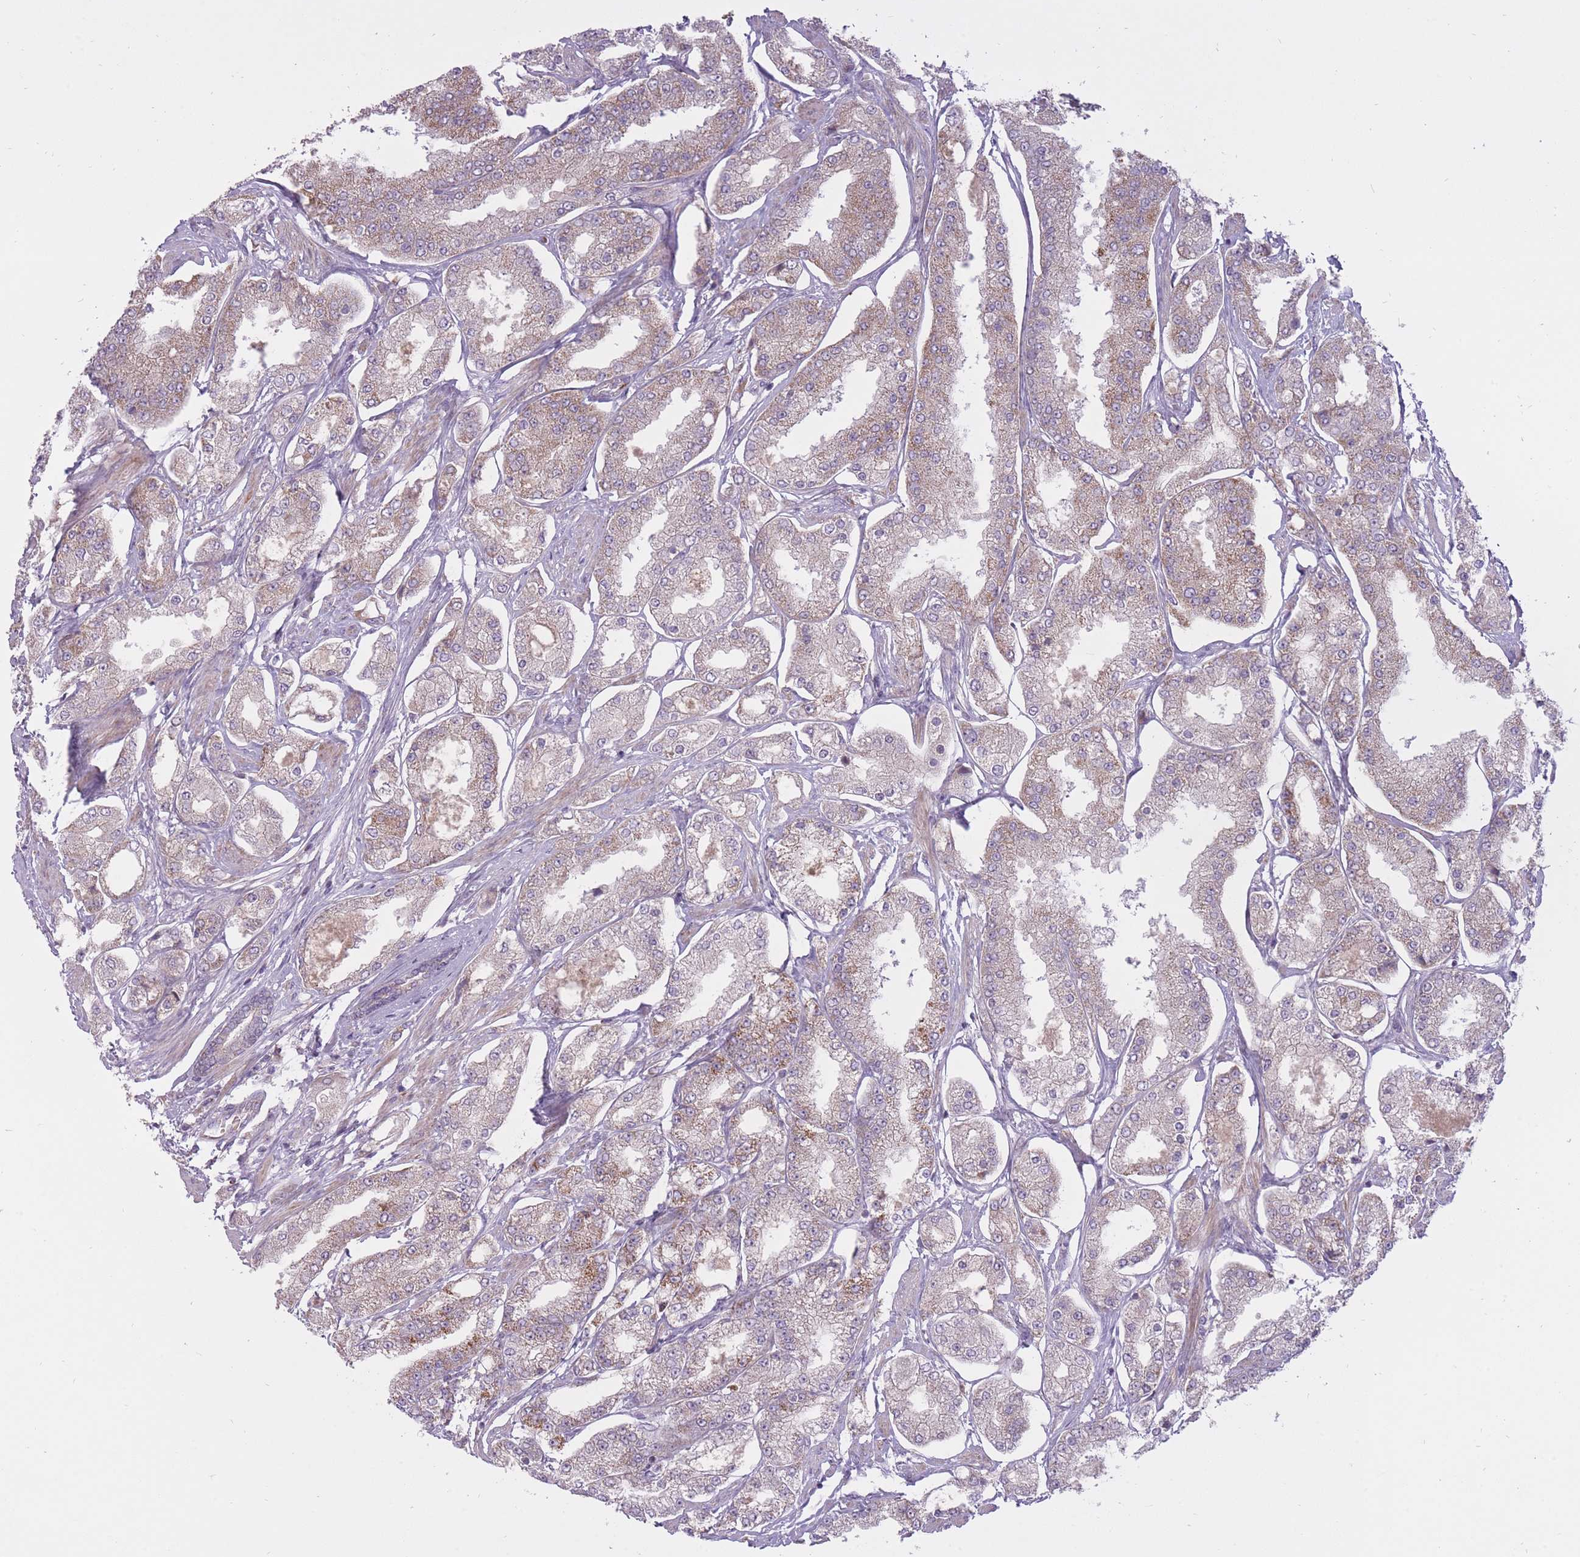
{"staining": {"intensity": "weak", "quantity": "<25%", "location": "cytoplasmic/membranous"}, "tissue": "prostate cancer", "cell_type": "Tumor cells", "image_type": "cancer", "snomed": [{"axis": "morphology", "description": "Adenocarcinoma, High grade"}, {"axis": "topography", "description": "Prostate"}], "caption": "High power microscopy photomicrograph of an IHC micrograph of prostate adenocarcinoma (high-grade), revealing no significant positivity in tumor cells.", "gene": "LIN7C", "patient": {"sex": "male", "age": 69}}